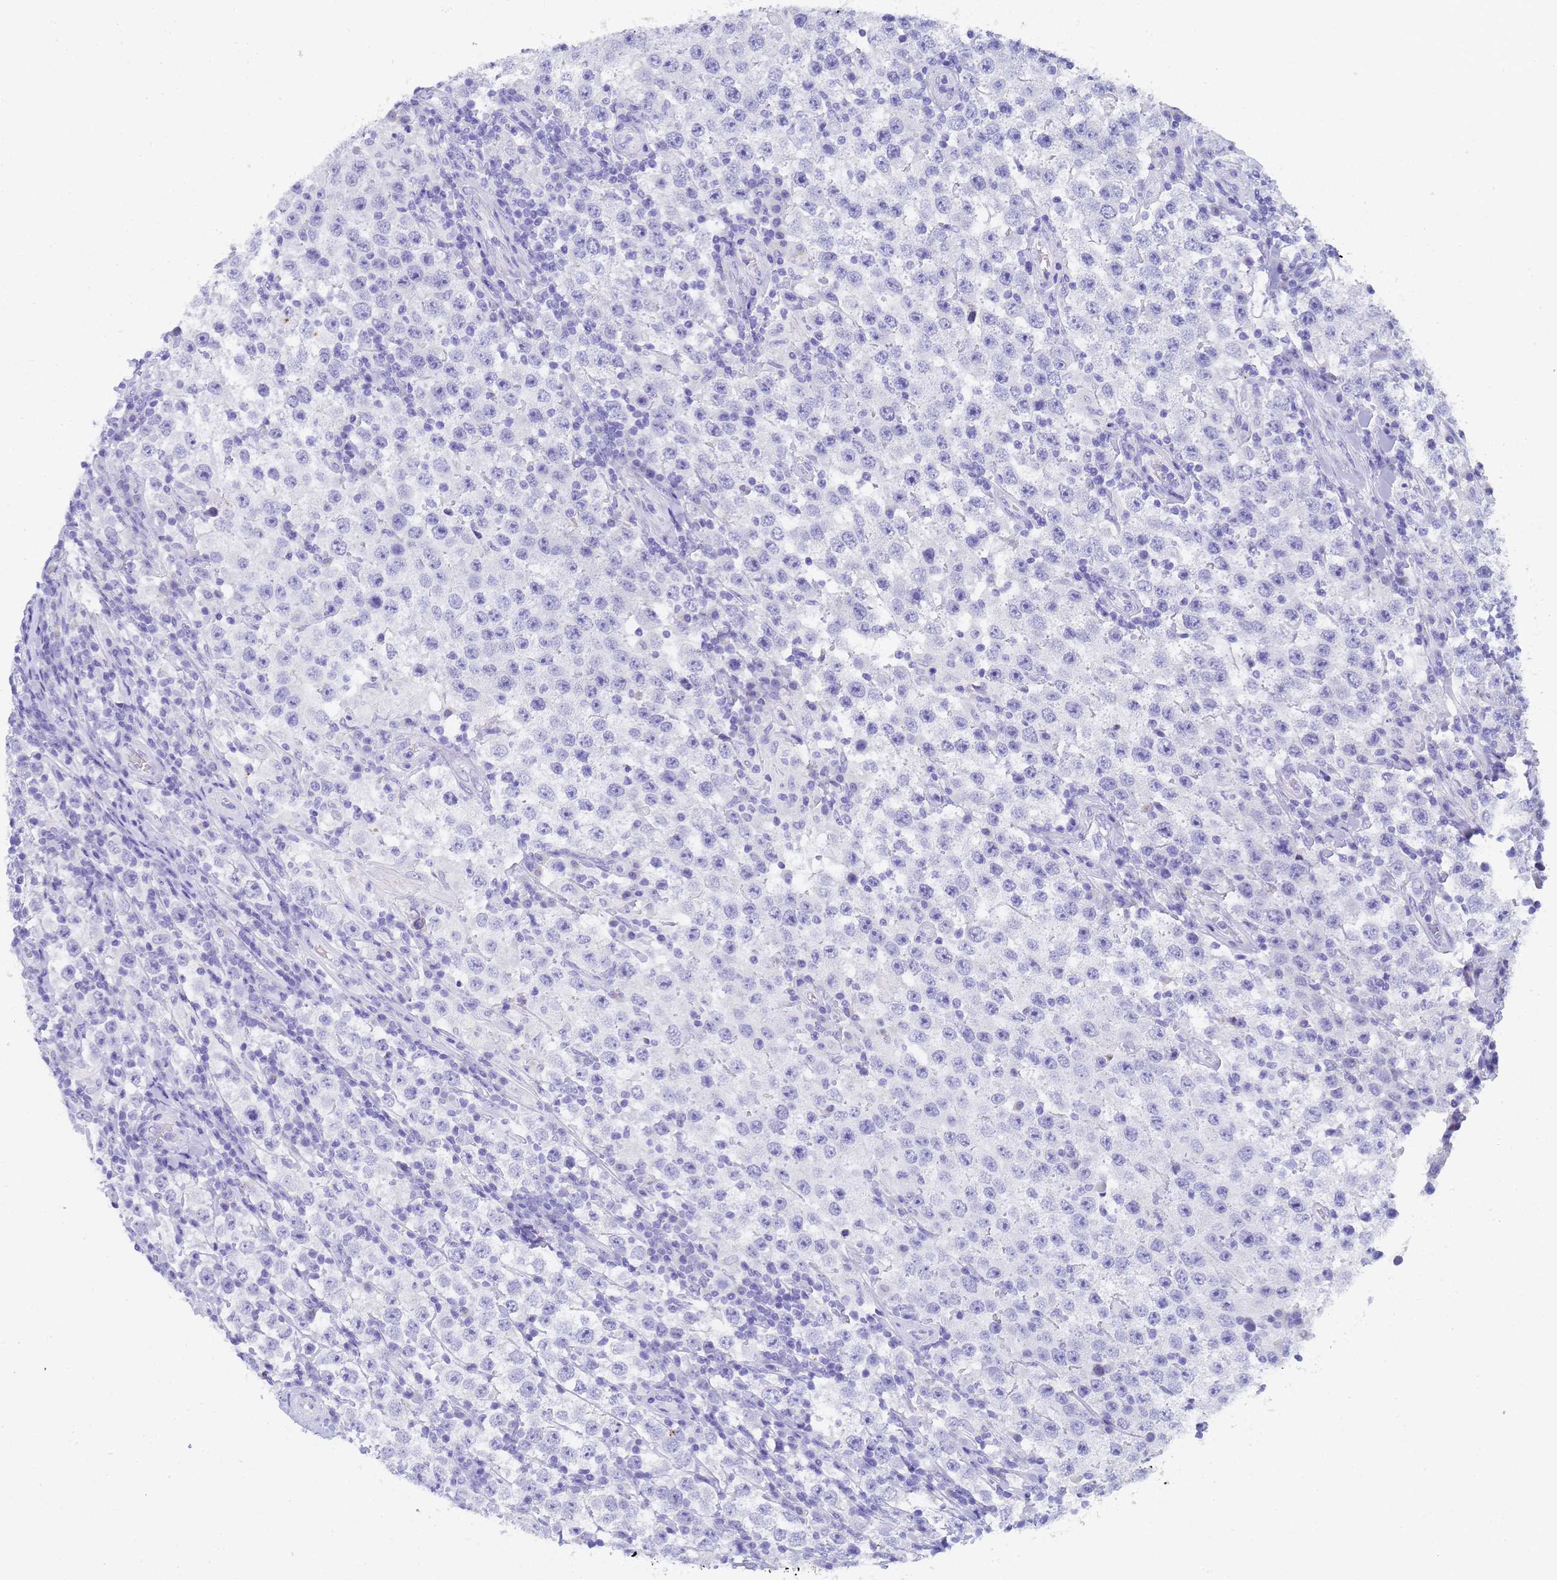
{"staining": {"intensity": "negative", "quantity": "none", "location": "none"}, "tissue": "testis cancer", "cell_type": "Tumor cells", "image_type": "cancer", "snomed": [{"axis": "morphology", "description": "Normal tissue, NOS"}, {"axis": "morphology", "description": "Urothelial carcinoma, High grade"}, {"axis": "morphology", "description": "Seminoma, NOS"}, {"axis": "morphology", "description": "Carcinoma, Embryonal, NOS"}, {"axis": "topography", "description": "Urinary bladder"}, {"axis": "topography", "description": "Testis"}], "caption": "A photomicrograph of human testis seminoma is negative for staining in tumor cells.", "gene": "STATH", "patient": {"sex": "male", "age": 41}}